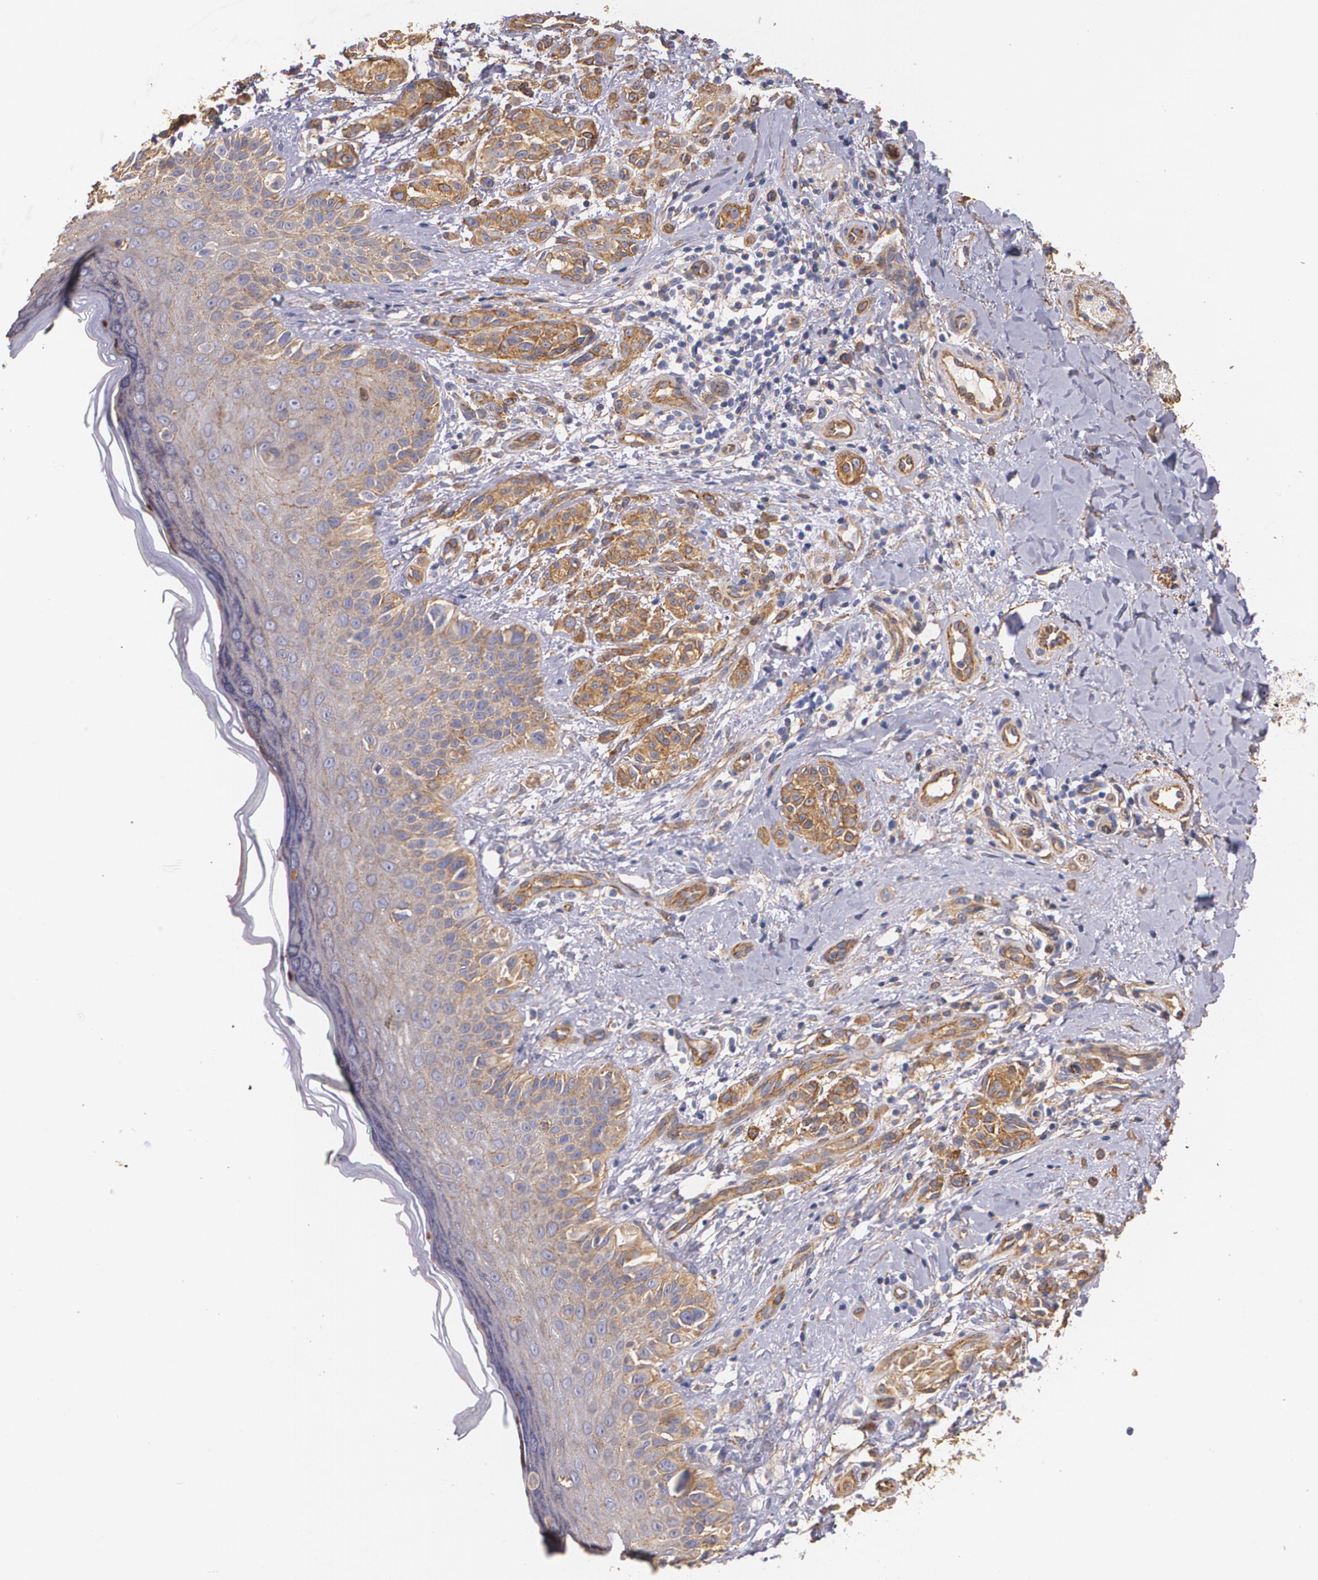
{"staining": {"intensity": "strong", "quantity": ">75%", "location": "cytoplasmic/membranous"}, "tissue": "melanoma", "cell_type": "Tumor cells", "image_type": "cancer", "snomed": [{"axis": "morphology", "description": "Malignant melanoma, NOS"}, {"axis": "topography", "description": "Skin"}], "caption": "The immunohistochemical stain highlights strong cytoplasmic/membranous expression in tumor cells of melanoma tissue.", "gene": "TJP1", "patient": {"sex": "male", "age": 57}}